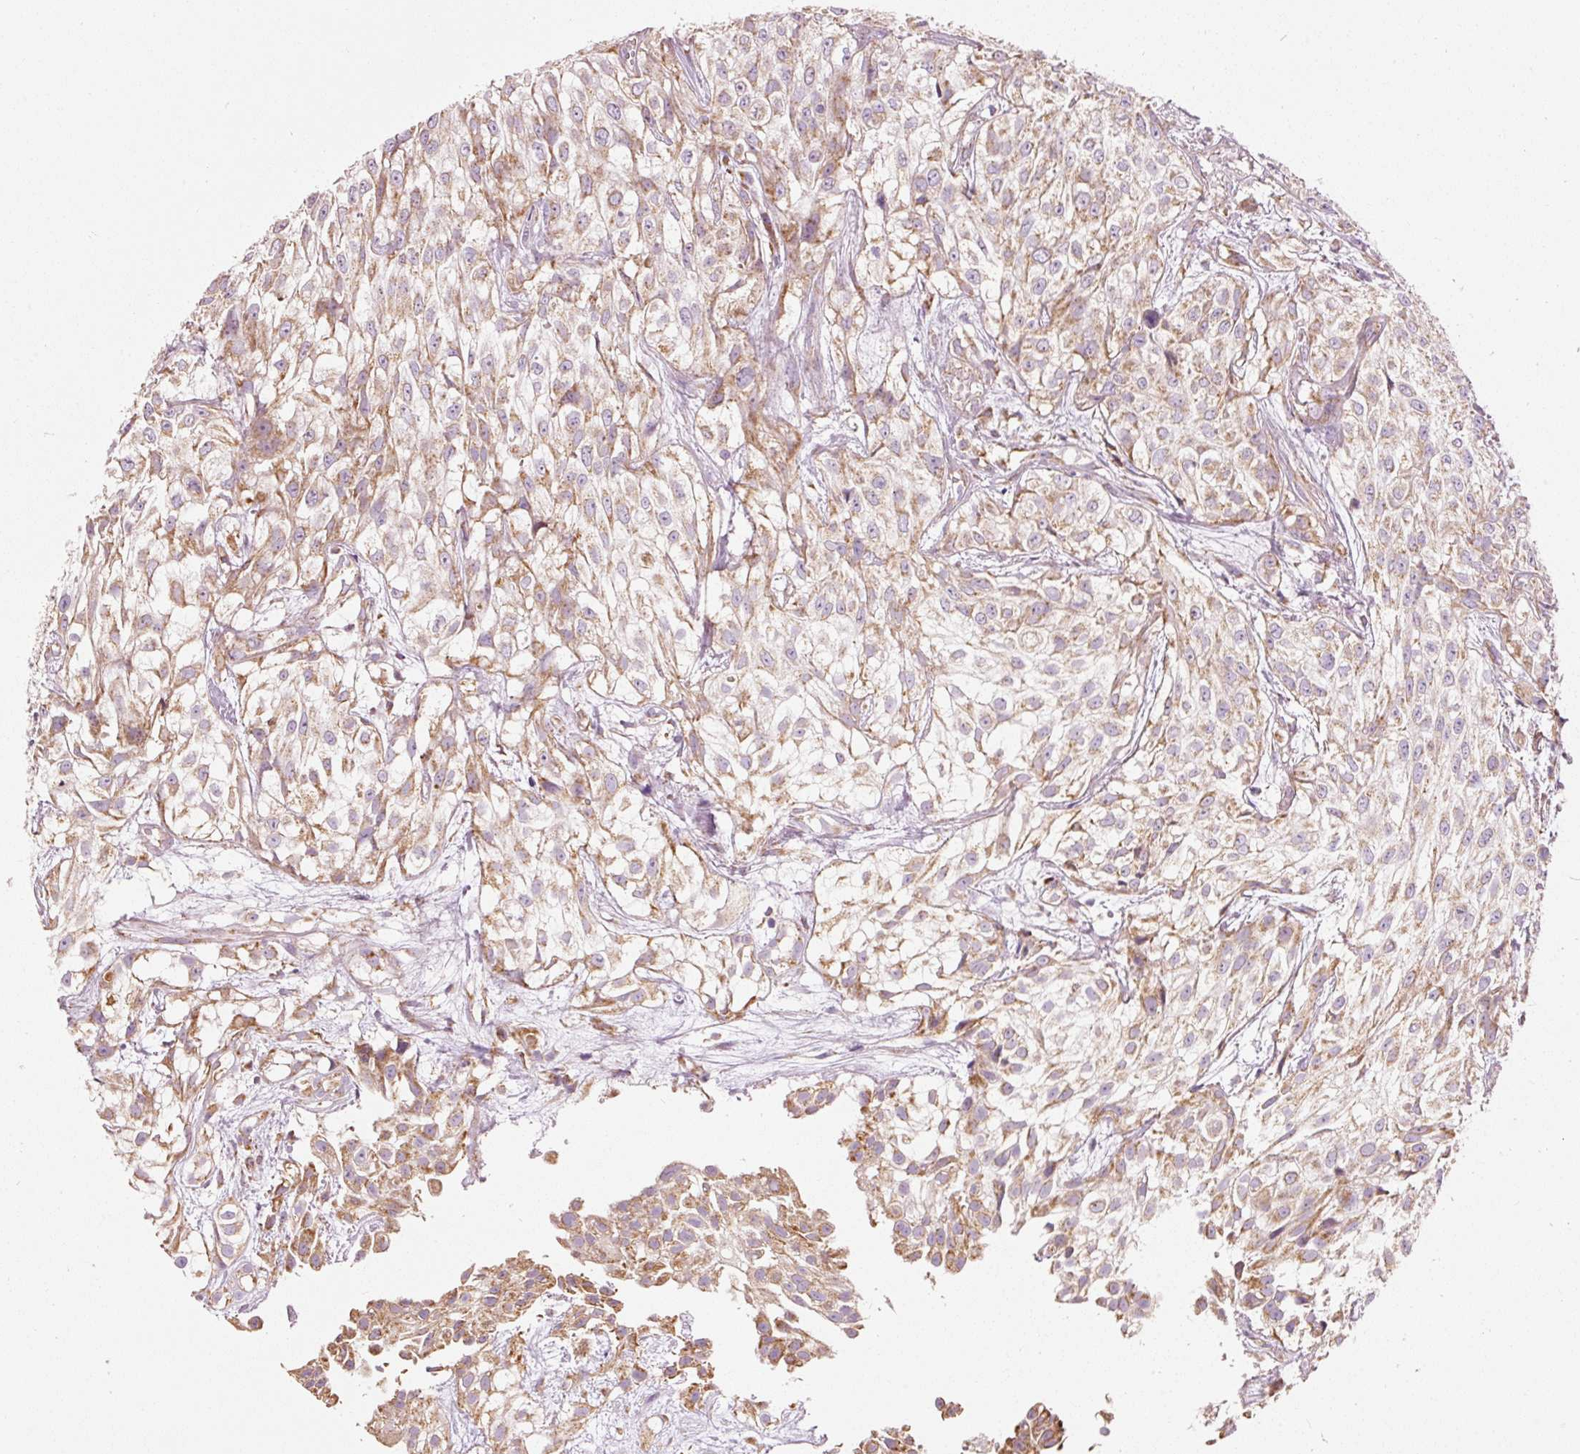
{"staining": {"intensity": "weak", "quantity": ">75%", "location": "cytoplasmic/membranous"}, "tissue": "urothelial cancer", "cell_type": "Tumor cells", "image_type": "cancer", "snomed": [{"axis": "morphology", "description": "Urothelial carcinoma, High grade"}, {"axis": "topography", "description": "Urinary bladder"}], "caption": "Brown immunohistochemical staining in human high-grade urothelial carcinoma shows weak cytoplasmic/membranous positivity in about >75% of tumor cells. The protein of interest is shown in brown color, while the nuclei are stained blue.", "gene": "NDUFB4", "patient": {"sex": "male", "age": 56}}